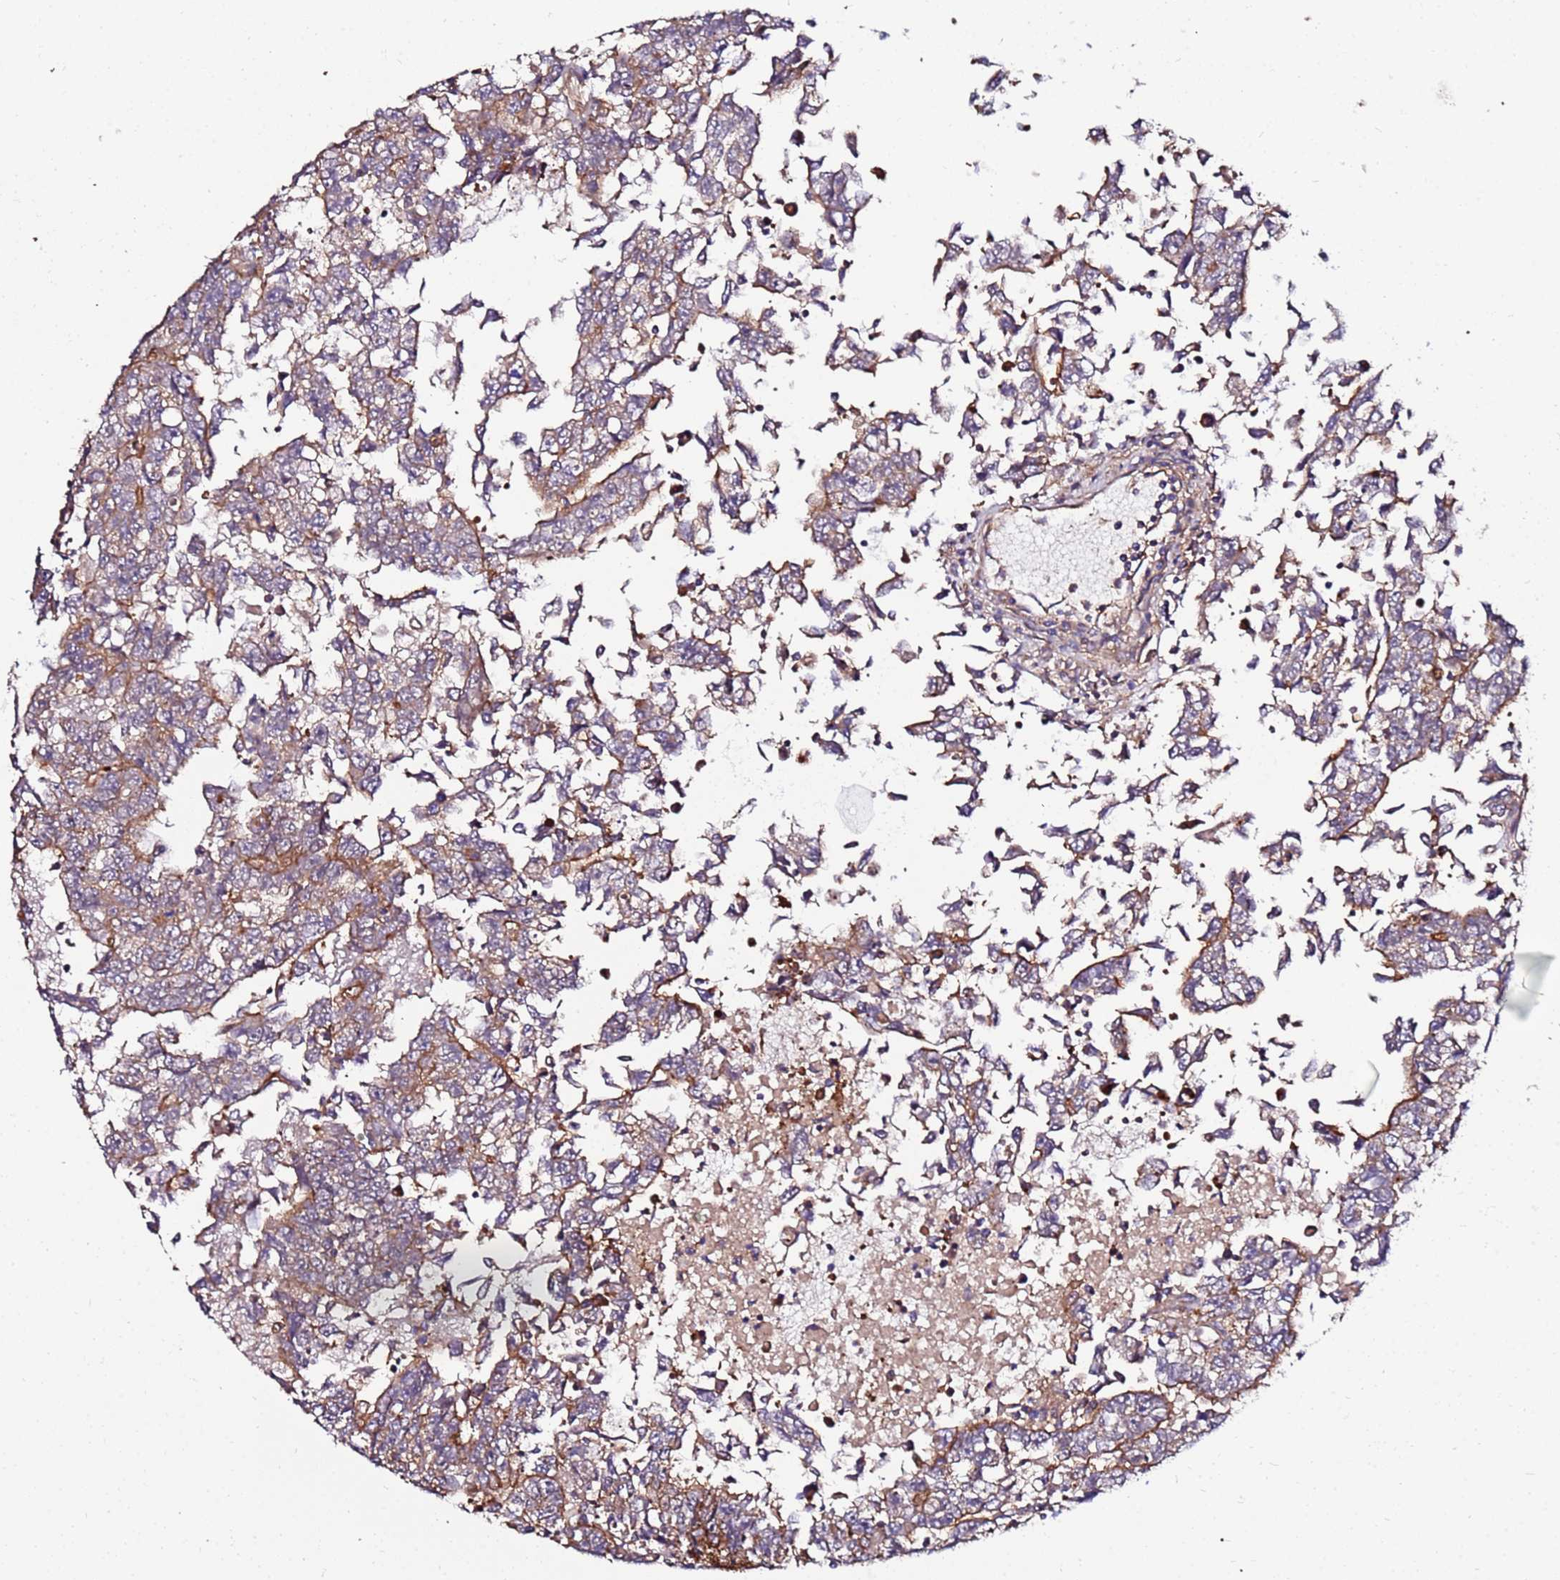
{"staining": {"intensity": "moderate", "quantity": "25%-75%", "location": "cytoplasmic/membranous"}, "tissue": "testis cancer", "cell_type": "Tumor cells", "image_type": "cancer", "snomed": [{"axis": "morphology", "description": "Carcinoma, Embryonal, NOS"}, {"axis": "topography", "description": "Testis"}], "caption": "Immunohistochemistry (IHC) (DAB (3,3'-diaminobenzidine)) staining of human testis cancer (embryonal carcinoma) shows moderate cytoplasmic/membranous protein staining in about 25%-75% of tumor cells.", "gene": "POTEE", "patient": {"sex": "male", "age": 25}}